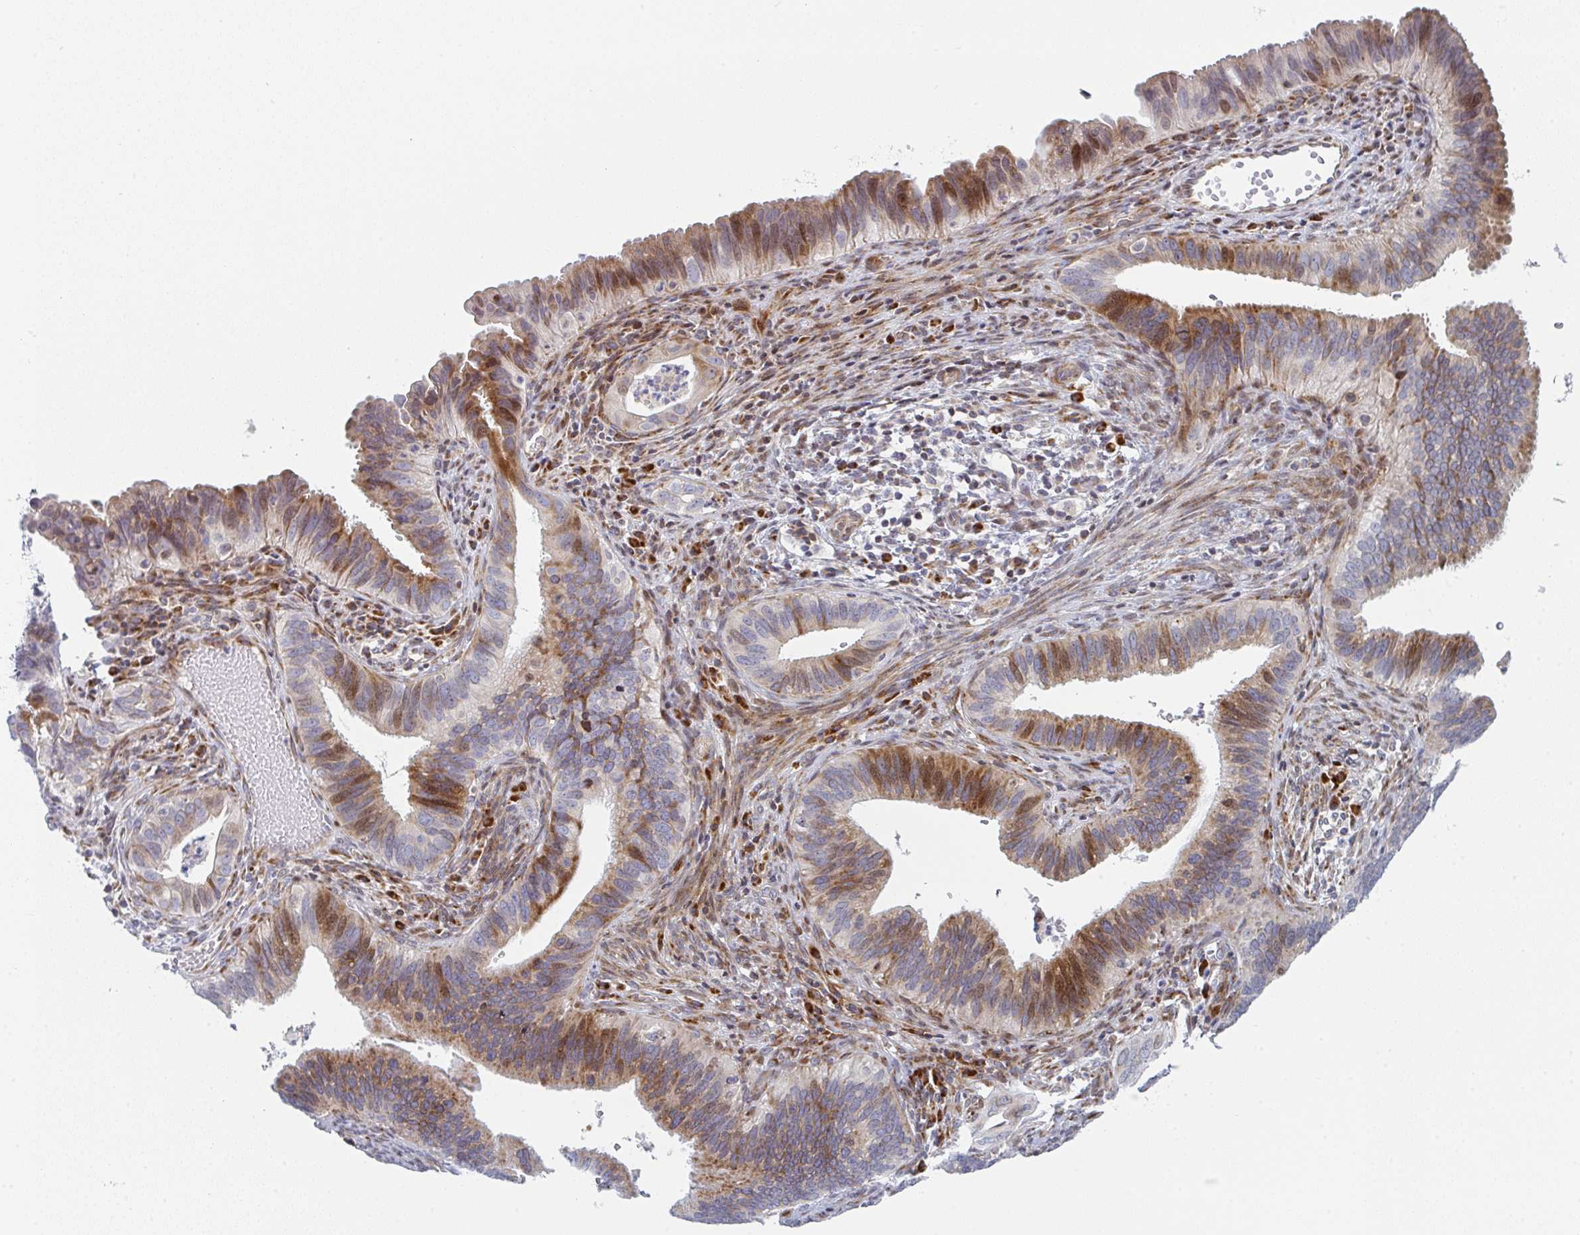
{"staining": {"intensity": "moderate", "quantity": "25%-75%", "location": "nuclear"}, "tissue": "cervical cancer", "cell_type": "Tumor cells", "image_type": "cancer", "snomed": [{"axis": "morphology", "description": "Adenocarcinoma, NOS"}, {"axis": "topography", "description": "Cervix"}], "caption": "A histopathology image showing moderate nuclear positivity in approximately 25%-75% of tumor cells in cervical adenocarcinoma, as visualized by brown immunohistochemical staining.", "gene": "PRKCH", "patient": {"sex": "female", "age": 42}}